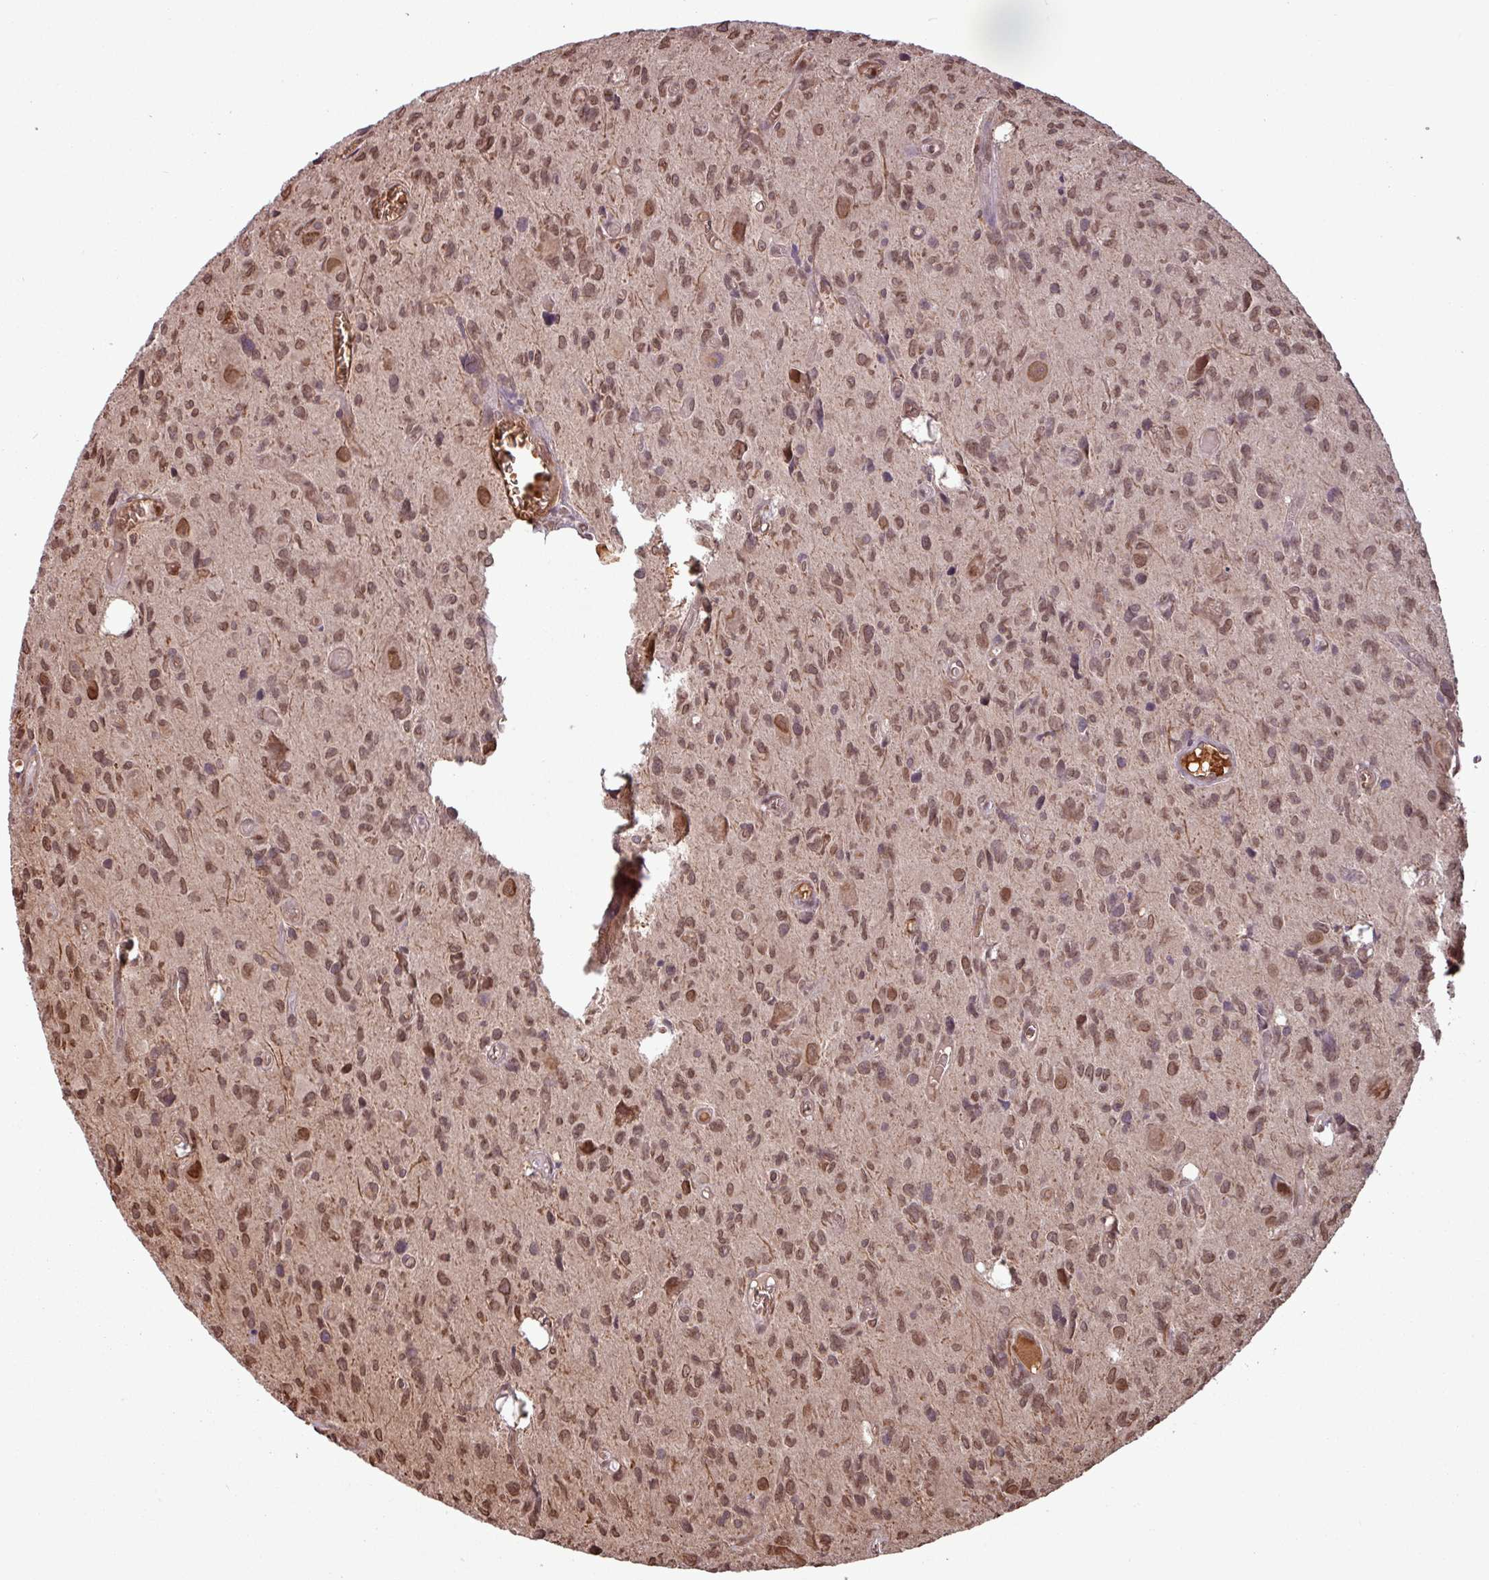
{"staining": {"intensity": "moderate", "quantity": ">75%", "location": "nuclear"}, "tissue": "glioma", "cell_type": "Tumor cells", "image_type": "cancer", "snomed": [{"axis": "morphology", "description": "Glioma, malignant, High grade"}, {"axis": "topography", "description": "Brain"}], "caption": "High-grade glioma (malignant) tissue shows moderate nuclear staining in approximately >75% of tumor cells, visualized by immunohistochemistry.", "gene": "RBM4B", "patient": {"sex": "male", "age": 76}}